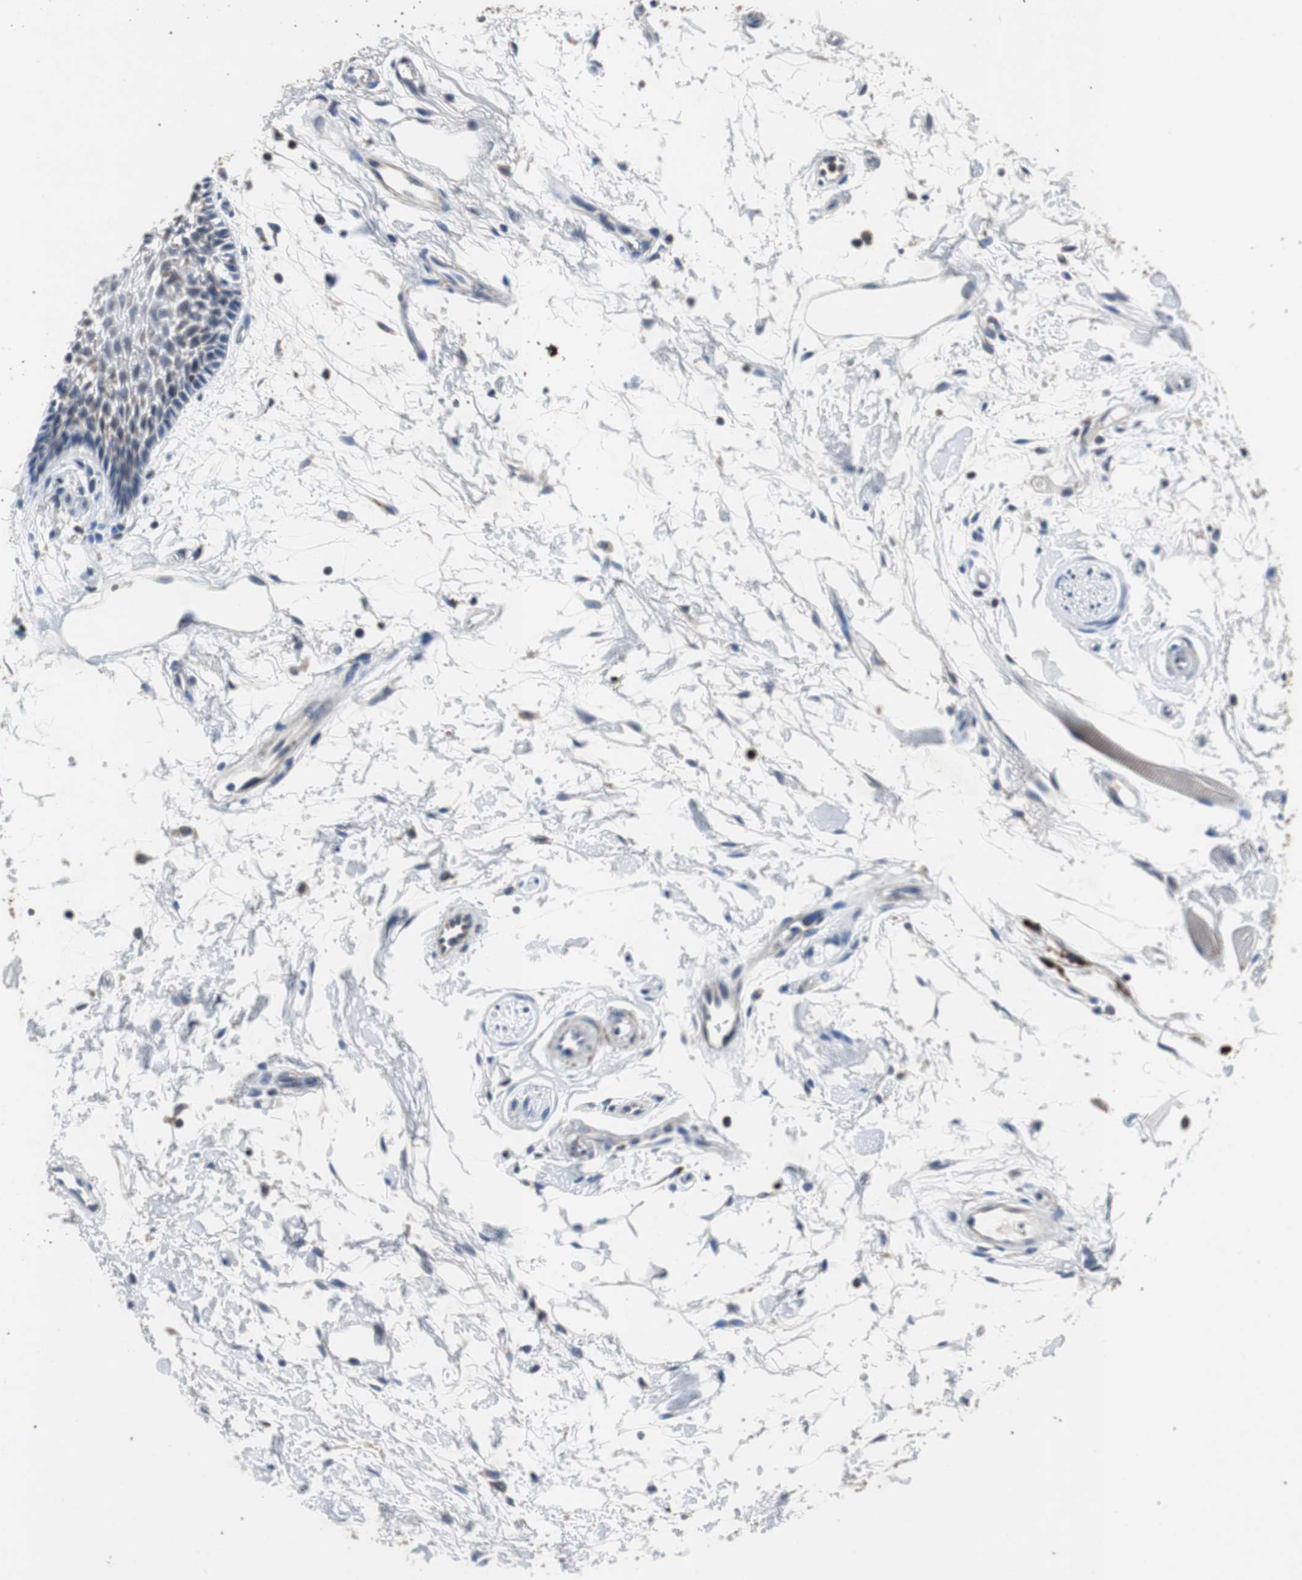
{"staining": {"intensity": "weak", "quantity": "<25%", "location": "cytoplasmic/membranous"}, "tissue": "oral mucosa", "cell_type": "Squamous epithelial cells", "image_type": "normal", "snomed": [{"axis": "morphology", "description": "Normal tissue, NOS"}, {"axis": "topography", "description": "Skeletal muscle"}, {"axis": "topography", "description": "Oral tissue"}, {"axis": "topography", "description": "Peripheral nerve tissue"}], "caption": "Immunohistochemistry (IHC) photomicrograph of unremarkable oral mucosa: human oral mucosa stained with DAB shows no significant protein positivity in squamous epithelial cells.", "gene": "PITRM1", "patient": {"sex": "female", "age": 84}}